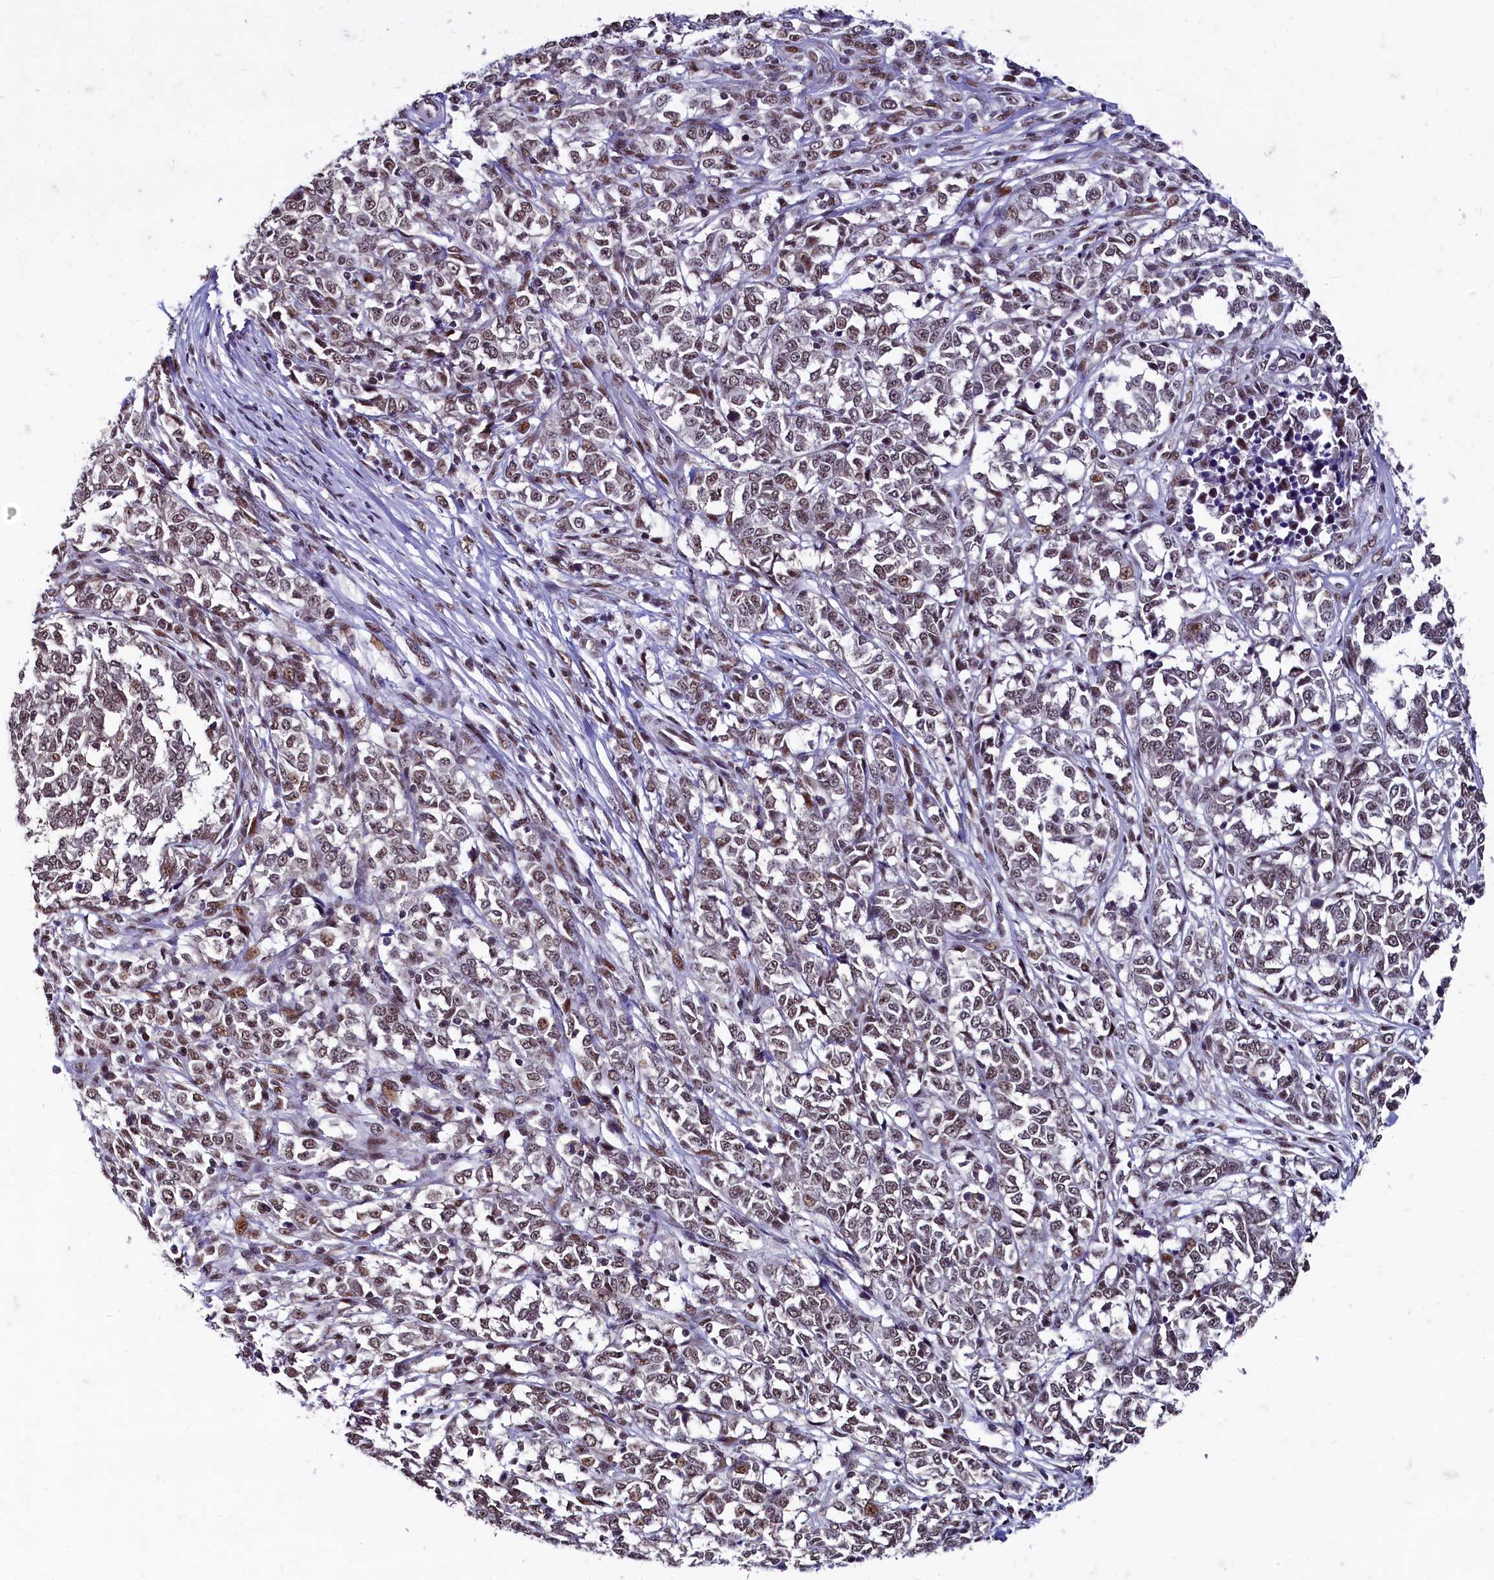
{"staining": {"intensity": "moderate", "quantity": ">75%", "location": "nuclear"}, "tissue": "melanoma", "cell_type": "Tumor cells", "image_type": "cancer", "snomed": [{"axis": "morphology", "description": "Malignant melanoma, NOS"}, {"axis": "topography", "description": "Skin"}], "caption": "IHC of human malignant melanoma displays medium levels of moderate nuclear positivity in about >75% of tumor cells. The protein of interest is shown in brown color, while the nuclei are stained blue.", "gene": "CPSF7", "patient": {"sex": "female", "age": 72}}